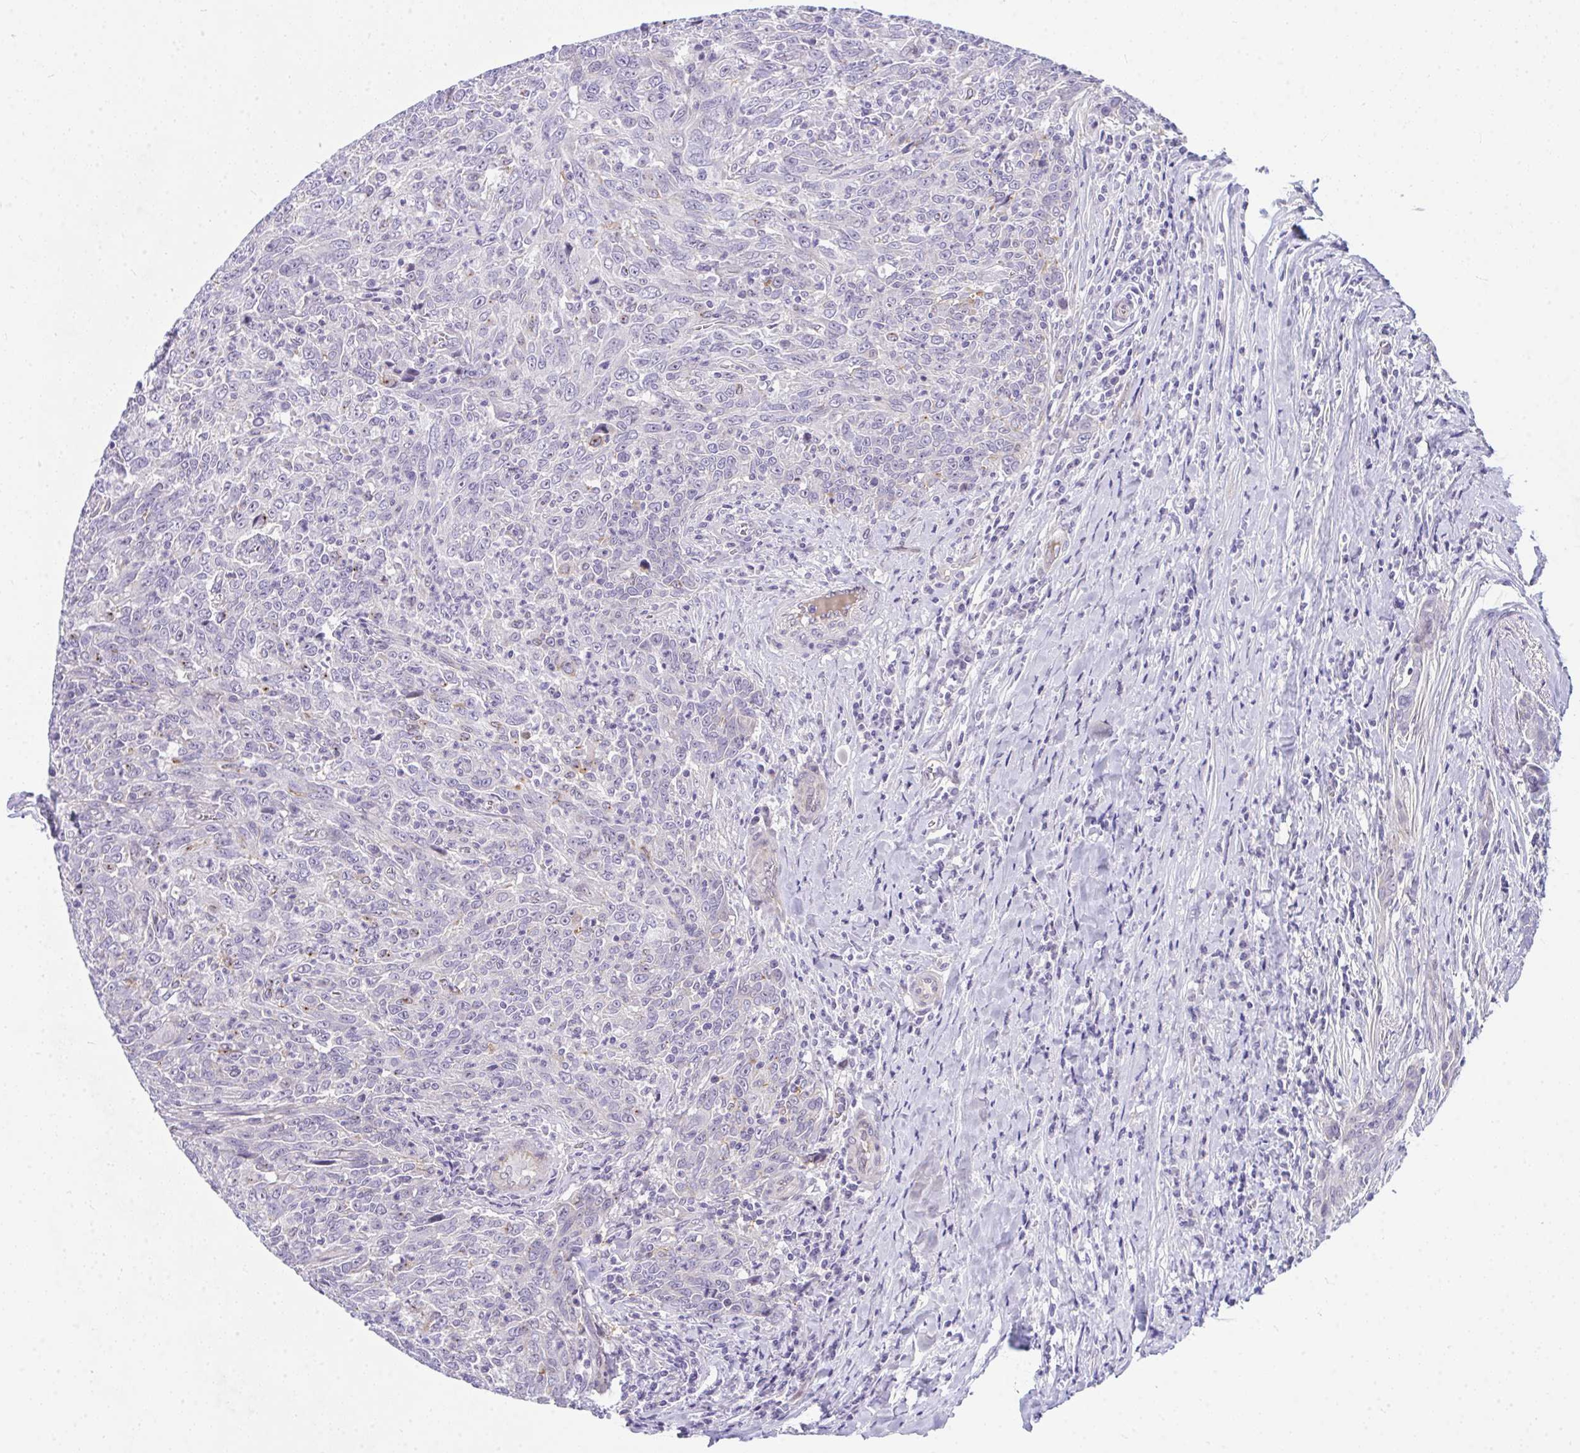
{"staining": {"intensity": "negative", "quantity": "none", "location": "none"}, "tissue": "breast cancer", "cell_type": "Tumor cells", "image_type": "cancer", "snomed": [{"axis": "morphology", "description": "Duct carcinoma"}, {"axis": "topography", "description": "Breast"}], "caption": "Immunohistochemistry (IHC) histopathology image of breast cancer stained for a protein (brown), which shows no staining in tumor cells.", "gene": "NFXL1", "patient": {"sex": "female", "age": 50}}